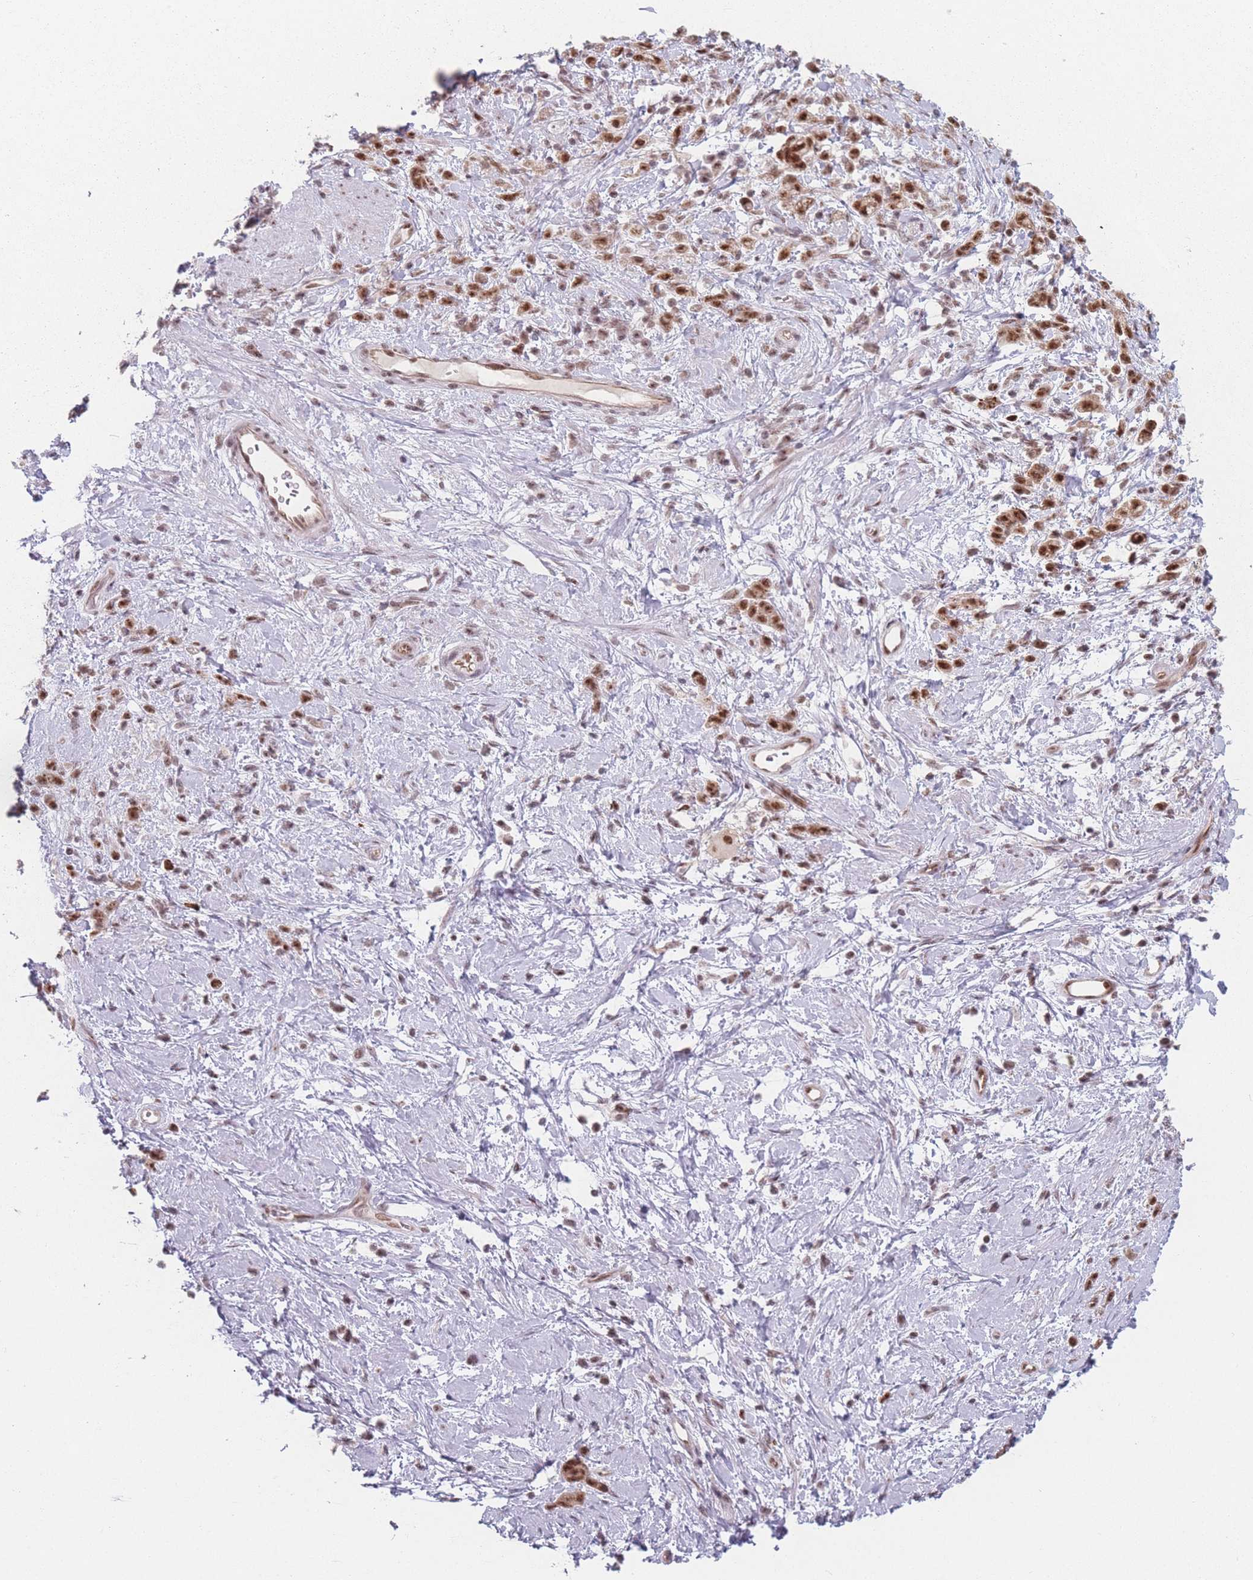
{"staining": {"intensity": "moderate", "quantity": ">75%", "location": "cytoplasmic/membranous,nuclear"}, "tissue": "stomach cancer", "cell_type": "Tumor cells", "image_type": "cancer", "snomed": [{"axis": "morphology", "description": "Adenocarcinoma, NOS"}, {"axis": "topography", "description": "Stomach"}], "caption": "Immunohistochemical staining of stomach cancer (adenocarcinoma) demonstrates moderate cytoplasmic/membranous and nuclear protein staining in about >75% of tumor cells.", "gene": "ZC3H14", "patient": {"sex": "female", "age": 60}}